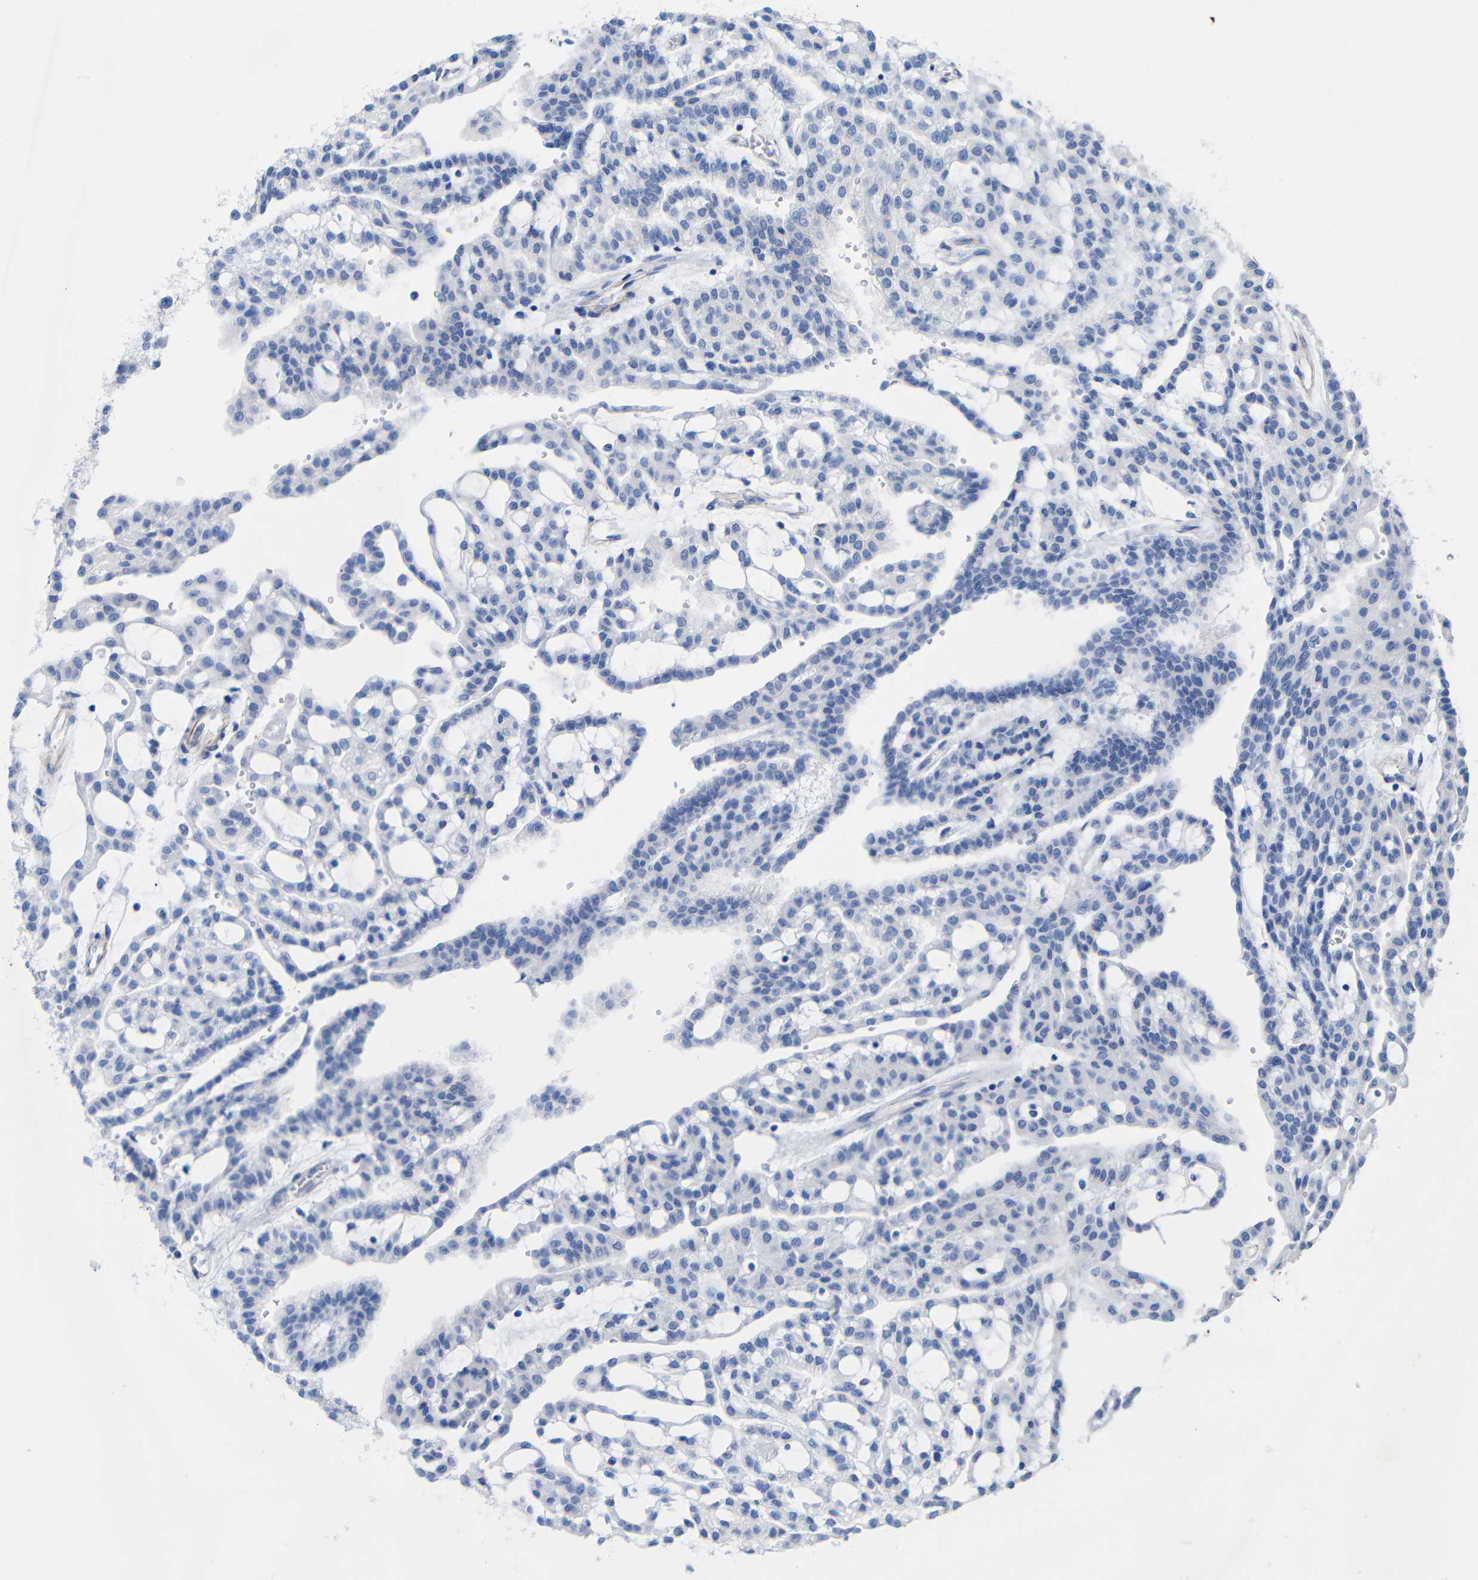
{"staining": {"intensity": "negative", "quantity": "none", "location": "none"}, "tissue": "renal cancer", "cell_type": "Tumor cells", "image_type": "cancer", "snomed": [{"axis": "morphology", "description": "Adenocarcinoma, NOS"}, {"axis": "topography", "description": "Kidney"}], "caption": "This photomicrograph is of renal cancer (adenocarcinoma) stained with IHC to label a protein in brown with the nuclei are counter-stained blue. There is no positivity in tumor cells.", "gene": "CGNL1", "patient": {"sex": "male", "age": 63}}